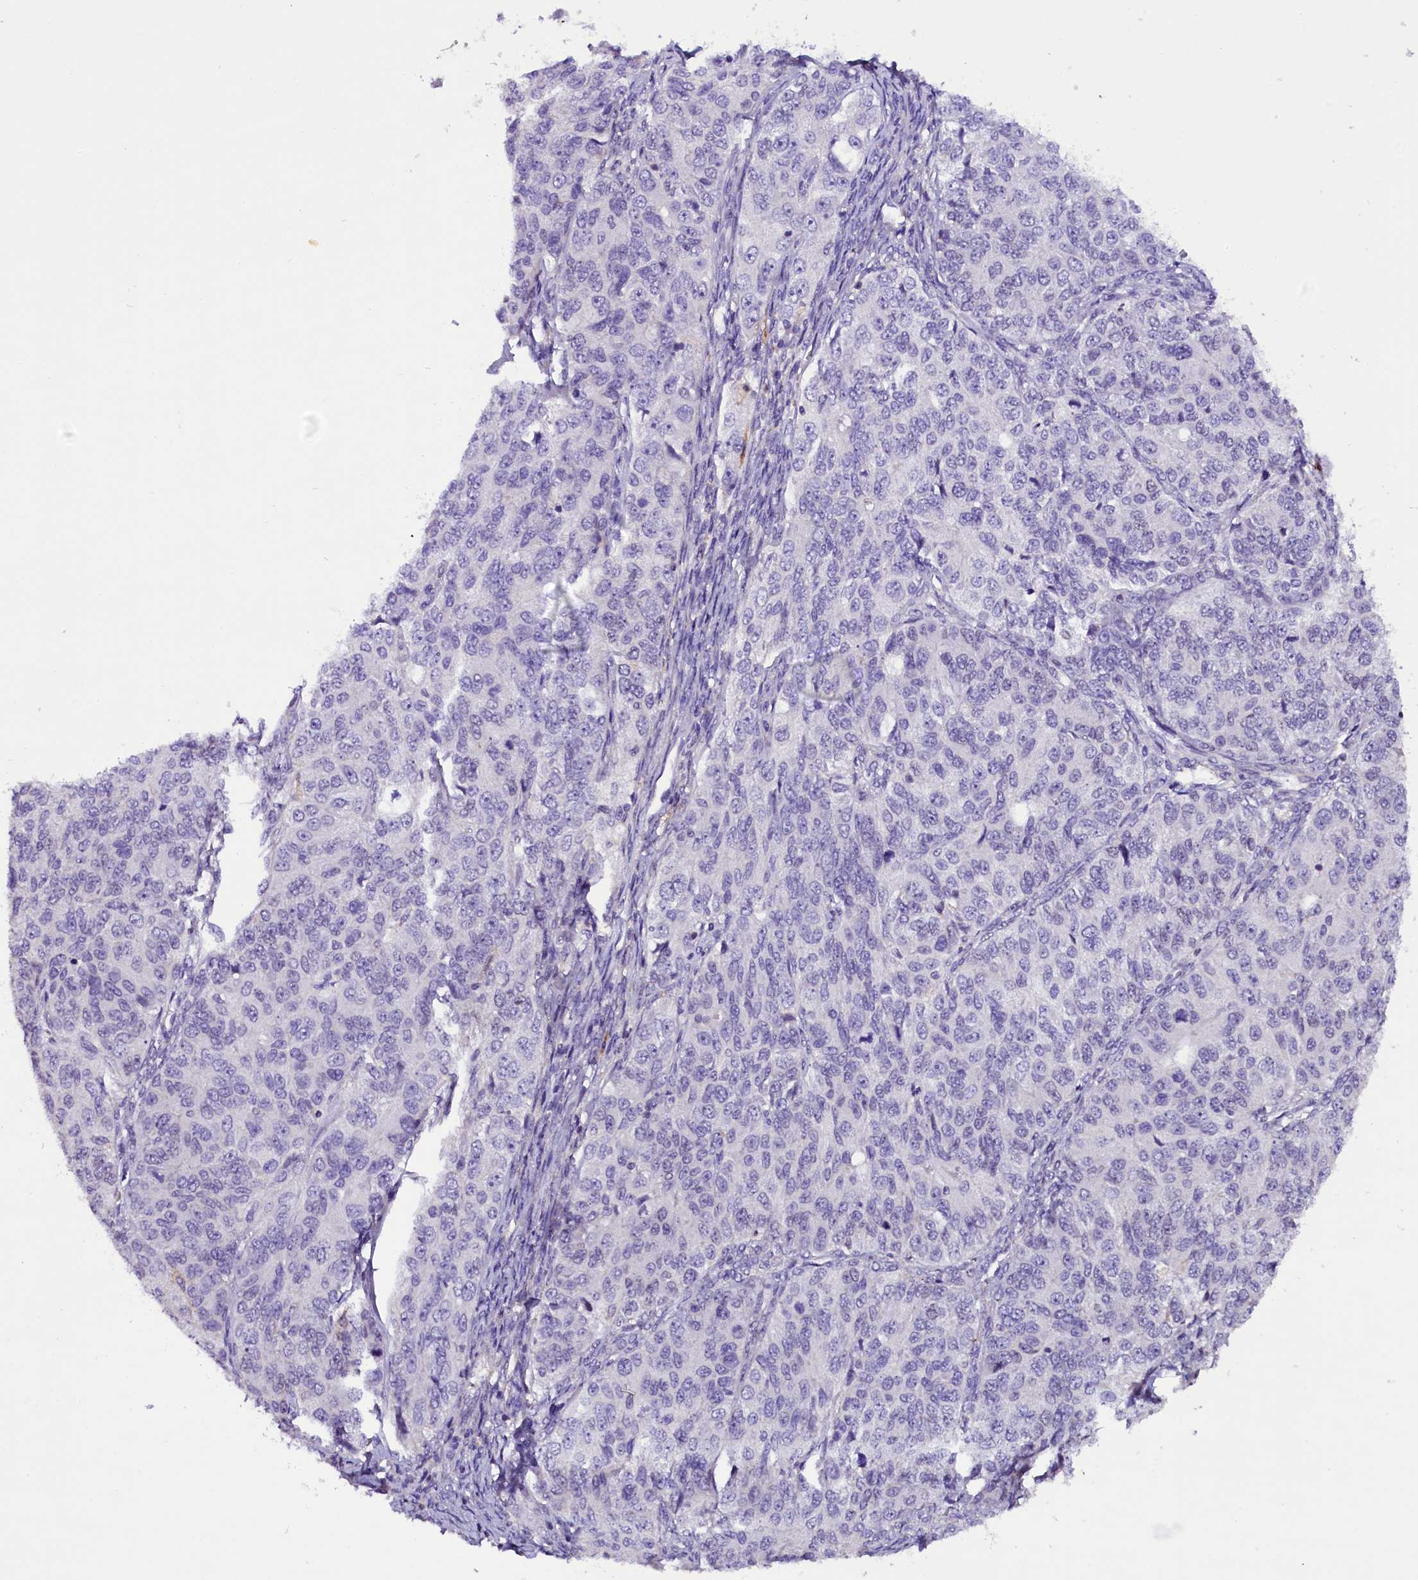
{"staining": {"intensity": "negative", "quantity": "none", "location": "none"}, "tissue": "ovarian cancer", "cell_type": "Tumor cells", "image_type": "cancer", "snomed": [{"axis": "morphology", "description": "Carcinoma, endometroid"}, {"axis": "topography", "description": "Ovary"}], "caption": "A high-resolution histopathology image shows immunohistochemistry (IHC) staining of ovarian endometroid carcinoma, which displays no significant staining in tumor cells. (Brightfield microscopy of DAB immunohistochemistry (IHC) at high magnification).", "gene": "MEX3B", "patient": {"sex": "female", "age": 51}}